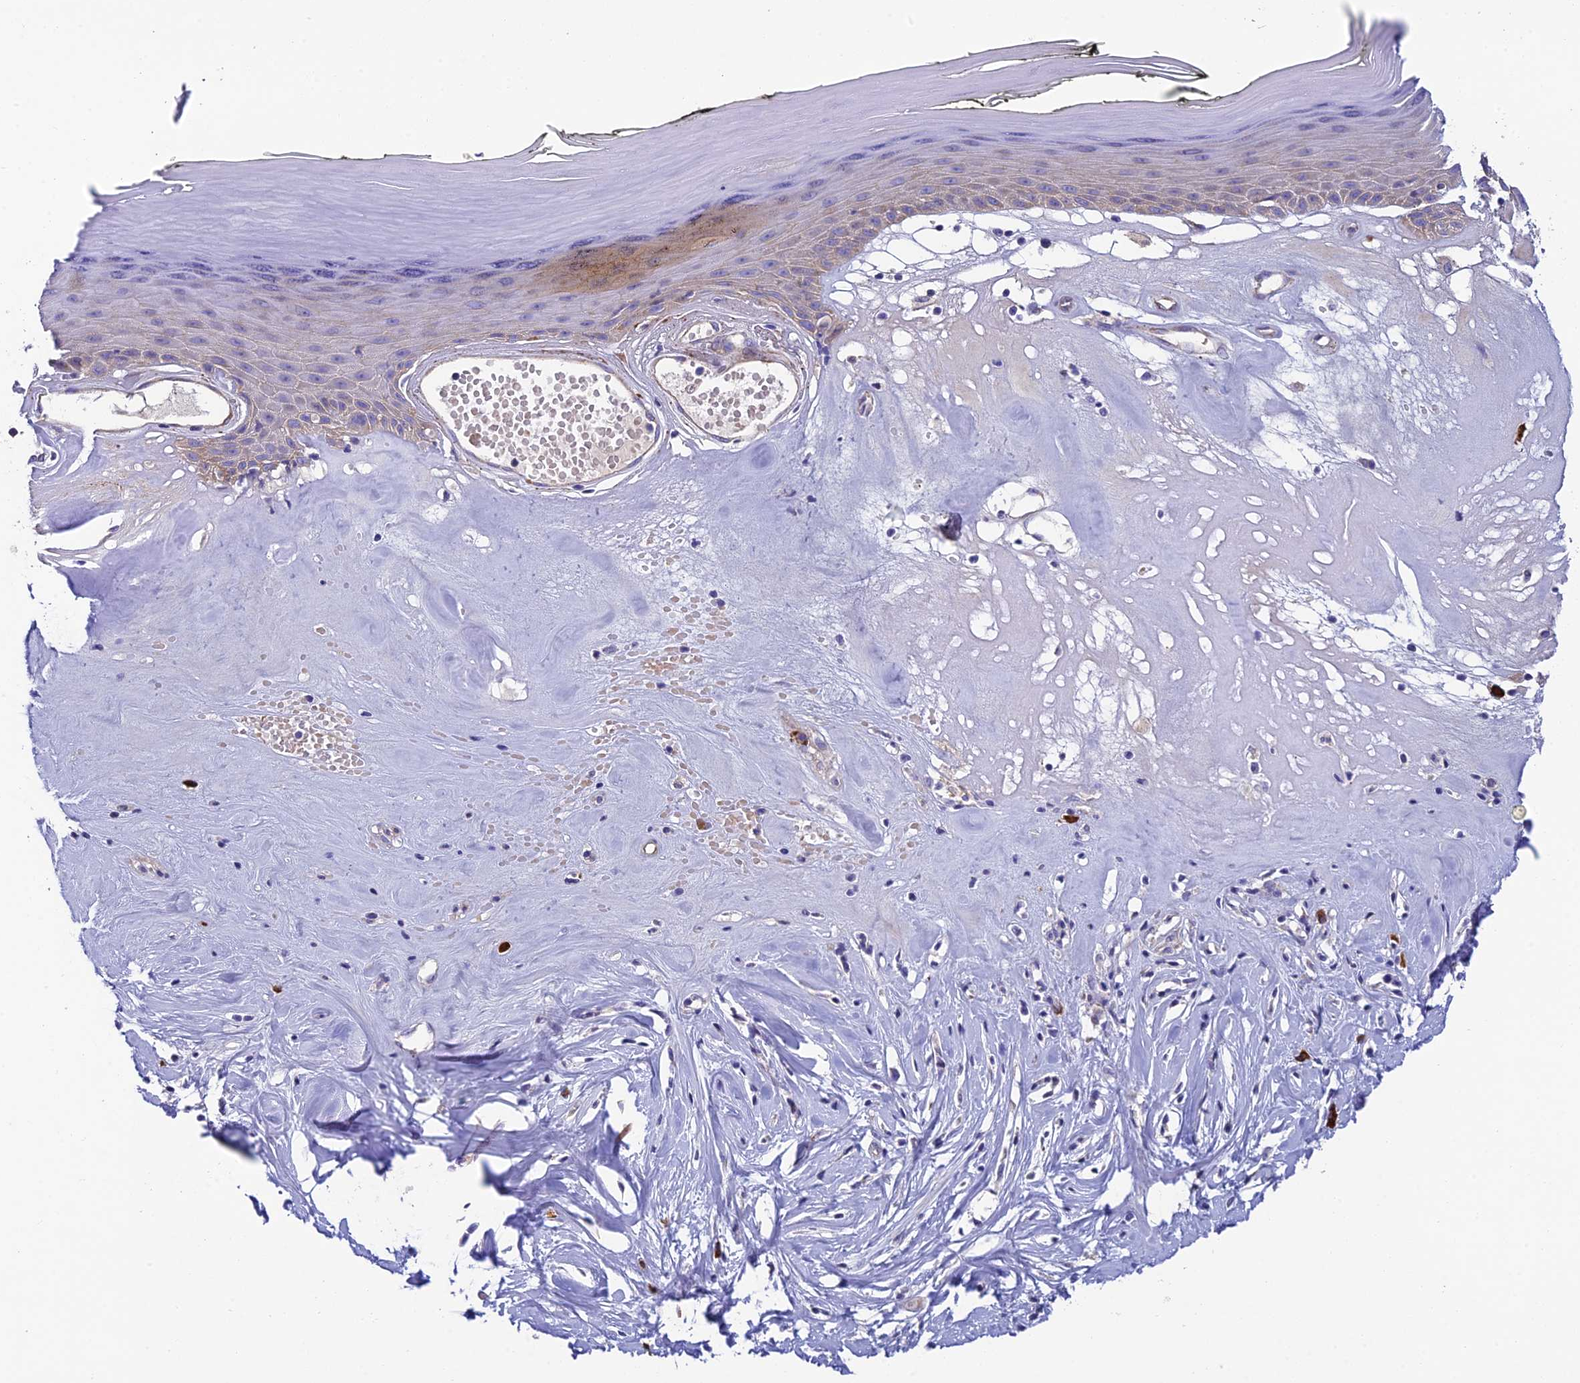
{"staining": {"intensity": "weak", "quantity": "25%-75%", "location": "cytoplasmic/membranous"}, "tissue": "skin", "cell_type": "Epidermal cells", "image_type": "normal", "snomed": [{"axis": "morphology", "description": "Normal tissue, NOS"}, {"axis": "morphology", "description": "Inflammation, NOS"}, {"axis": "topography", "description": "Vulva"}], "caption": "Normal skin displays weak cytoplasmic/membranous expression in approximately 25%-75% of epidermal cells, visualized by immunohistochemistry.", "gene": "MACIR", "patient": {"sex": "female", "age": 84}}